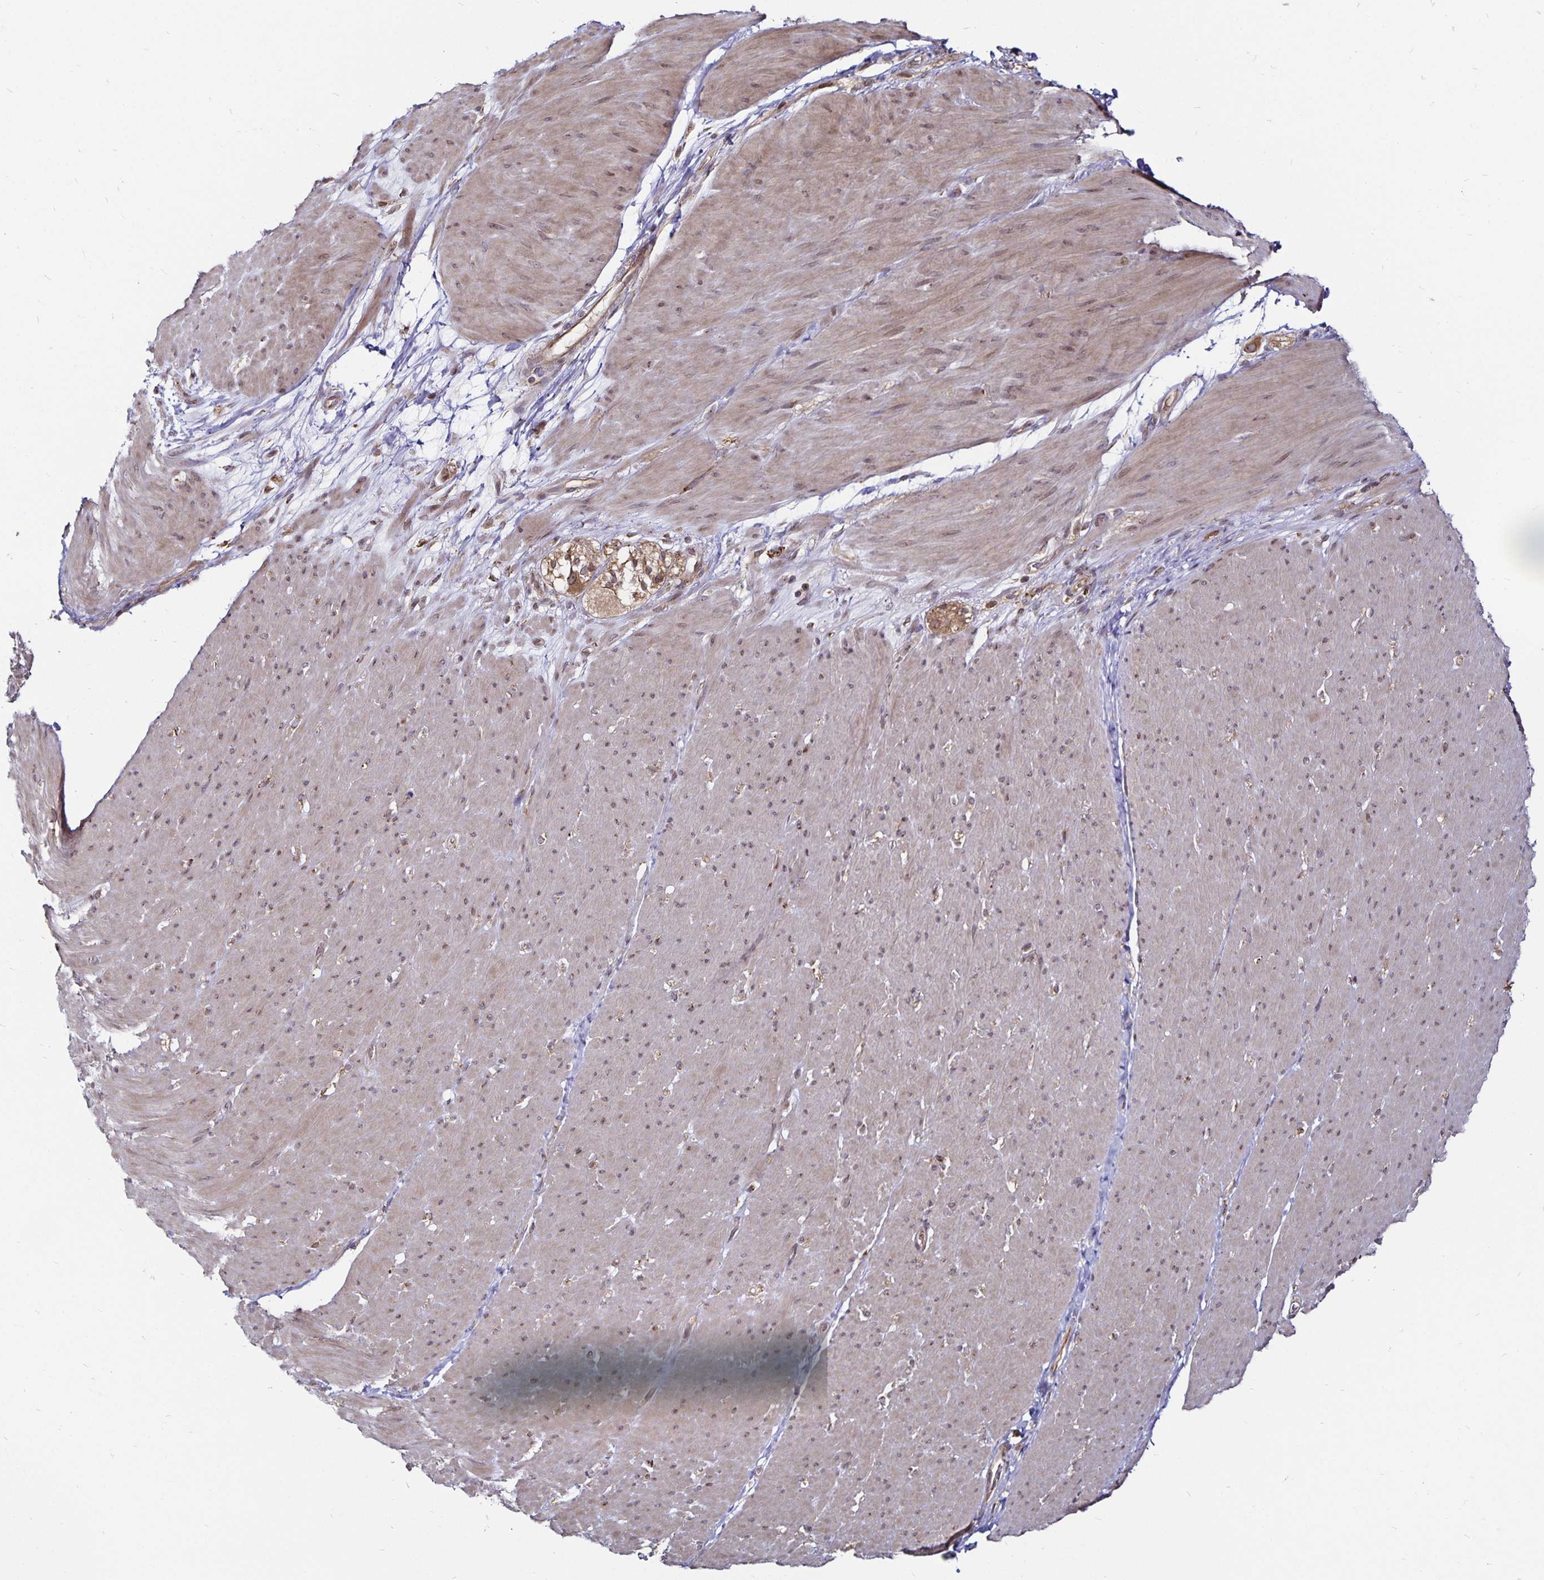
{"staining": {"intensity": "weak", "quantity": "25%-75%", "location": "cytoplasmic/membranous,nuclear"}, "tissue": "smooth muscle", "cell_type": "Smooth muscle cells", "image_type": "normal", "snomed": [{"axis": "morphology", "description": "Normal tissue, NOS"}, {"axis": "topography", "description": "Smooth muscle"}, {"axis": "topography", "description": "Rectum"}], "caption": "High-power microscopy captured an IHC image of benign smooth muscle, revealing weak cytoplasmic/membranous,nuclear expression in approximately 25%-75% of smooth muscle cells.", "gene": "CYP27A1", "patient": {"sex": "male", "age": 53}}